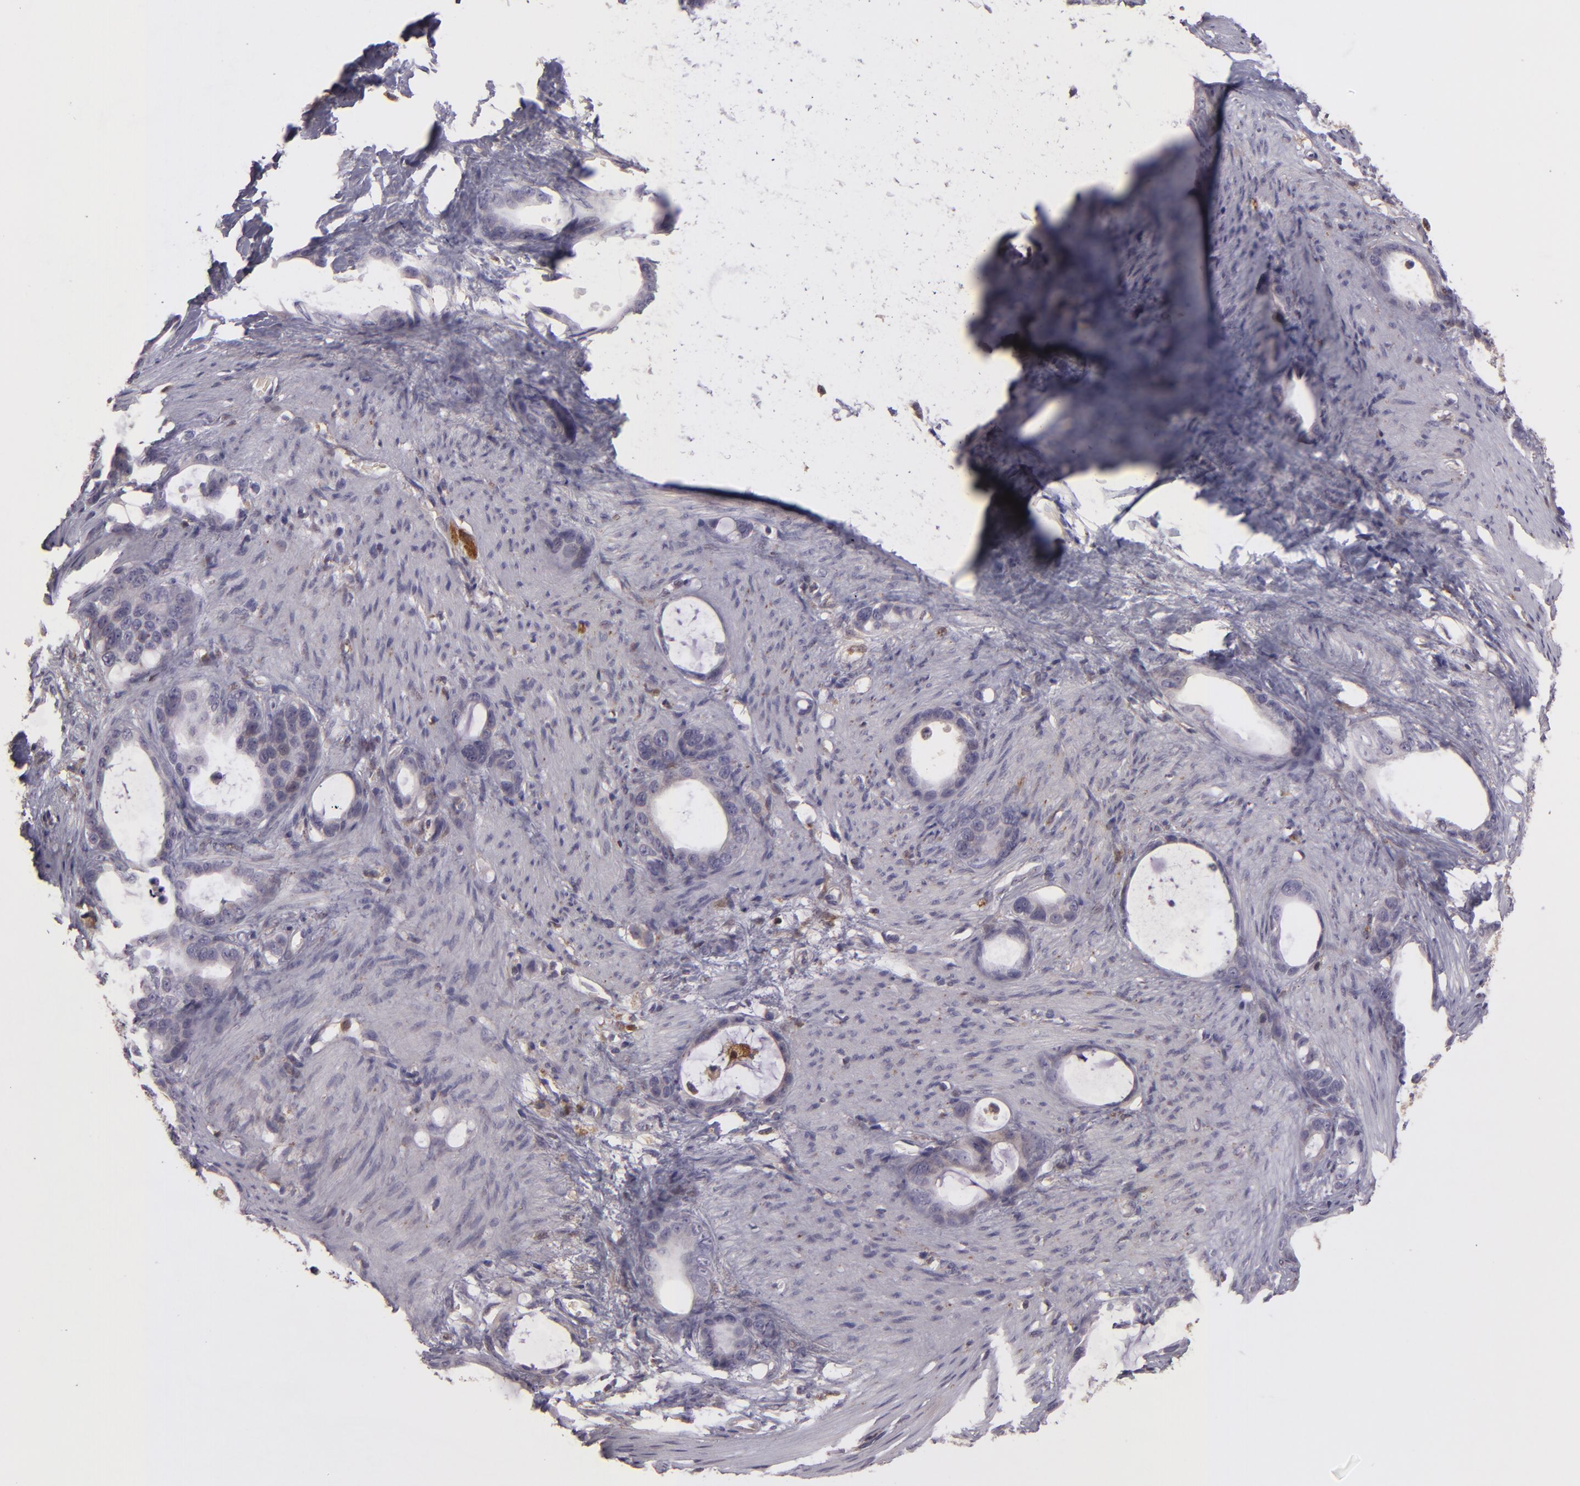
{"staining": {"intensity": "negative", "quantity": "none", "location": "none"}, "tissue": "stomach cancer", "cell_type": "Tumor cells", "image_type": "cancer", "snomed": [{"axis": "morphology", "description": "Adenocarcinoma, NOS"}, {"axis": "topography", "description": "Stomach"}], "caption": "The micrograph shows no significant expression in tumor cells of stomach adenocarcinoma.", "gene": "FHIT", "patient": {"sex": "female", "age": 75}}